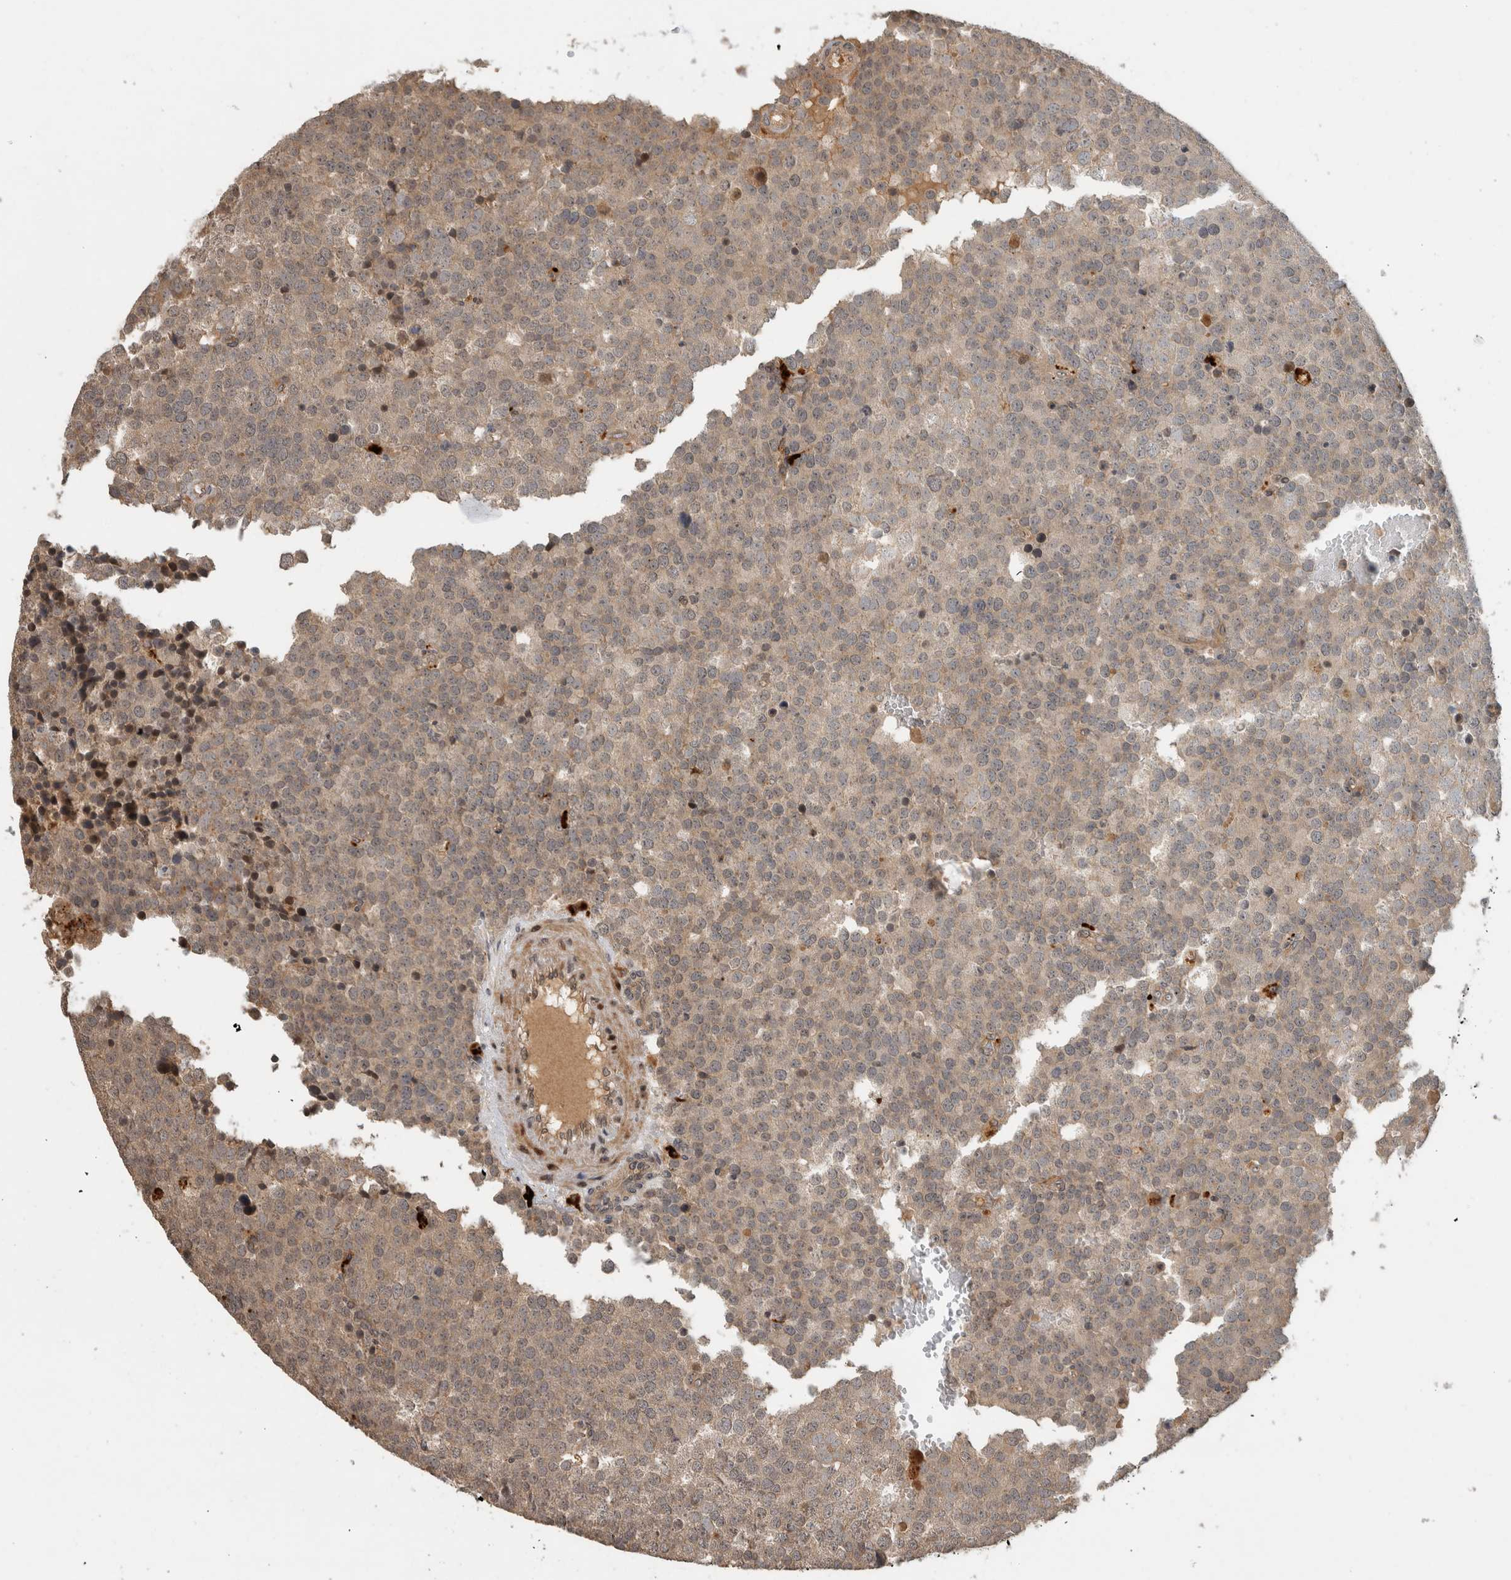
{"staining": {"intensity": "weak", "quantity": "25%-75%", "location": "cytoplasmic/membranous"}, "tissue": "testis cancer", "cell_type": "Tumor cells", "image_type": "cancer", "snomed": [{"axis": "morphology", "description": "Seminoma, NOS"}, {"axis": "topography", "description": "Testis"}], "caption": "Approximately 25%-75% of tumor cells in human testis cancer (seminoma) display weak cytoplasmic/membranous protein expression as visualized by brown immunohistochemical staining.", "gene": "PITPNC1", "patient": {"sex": "male", "age": 71}}